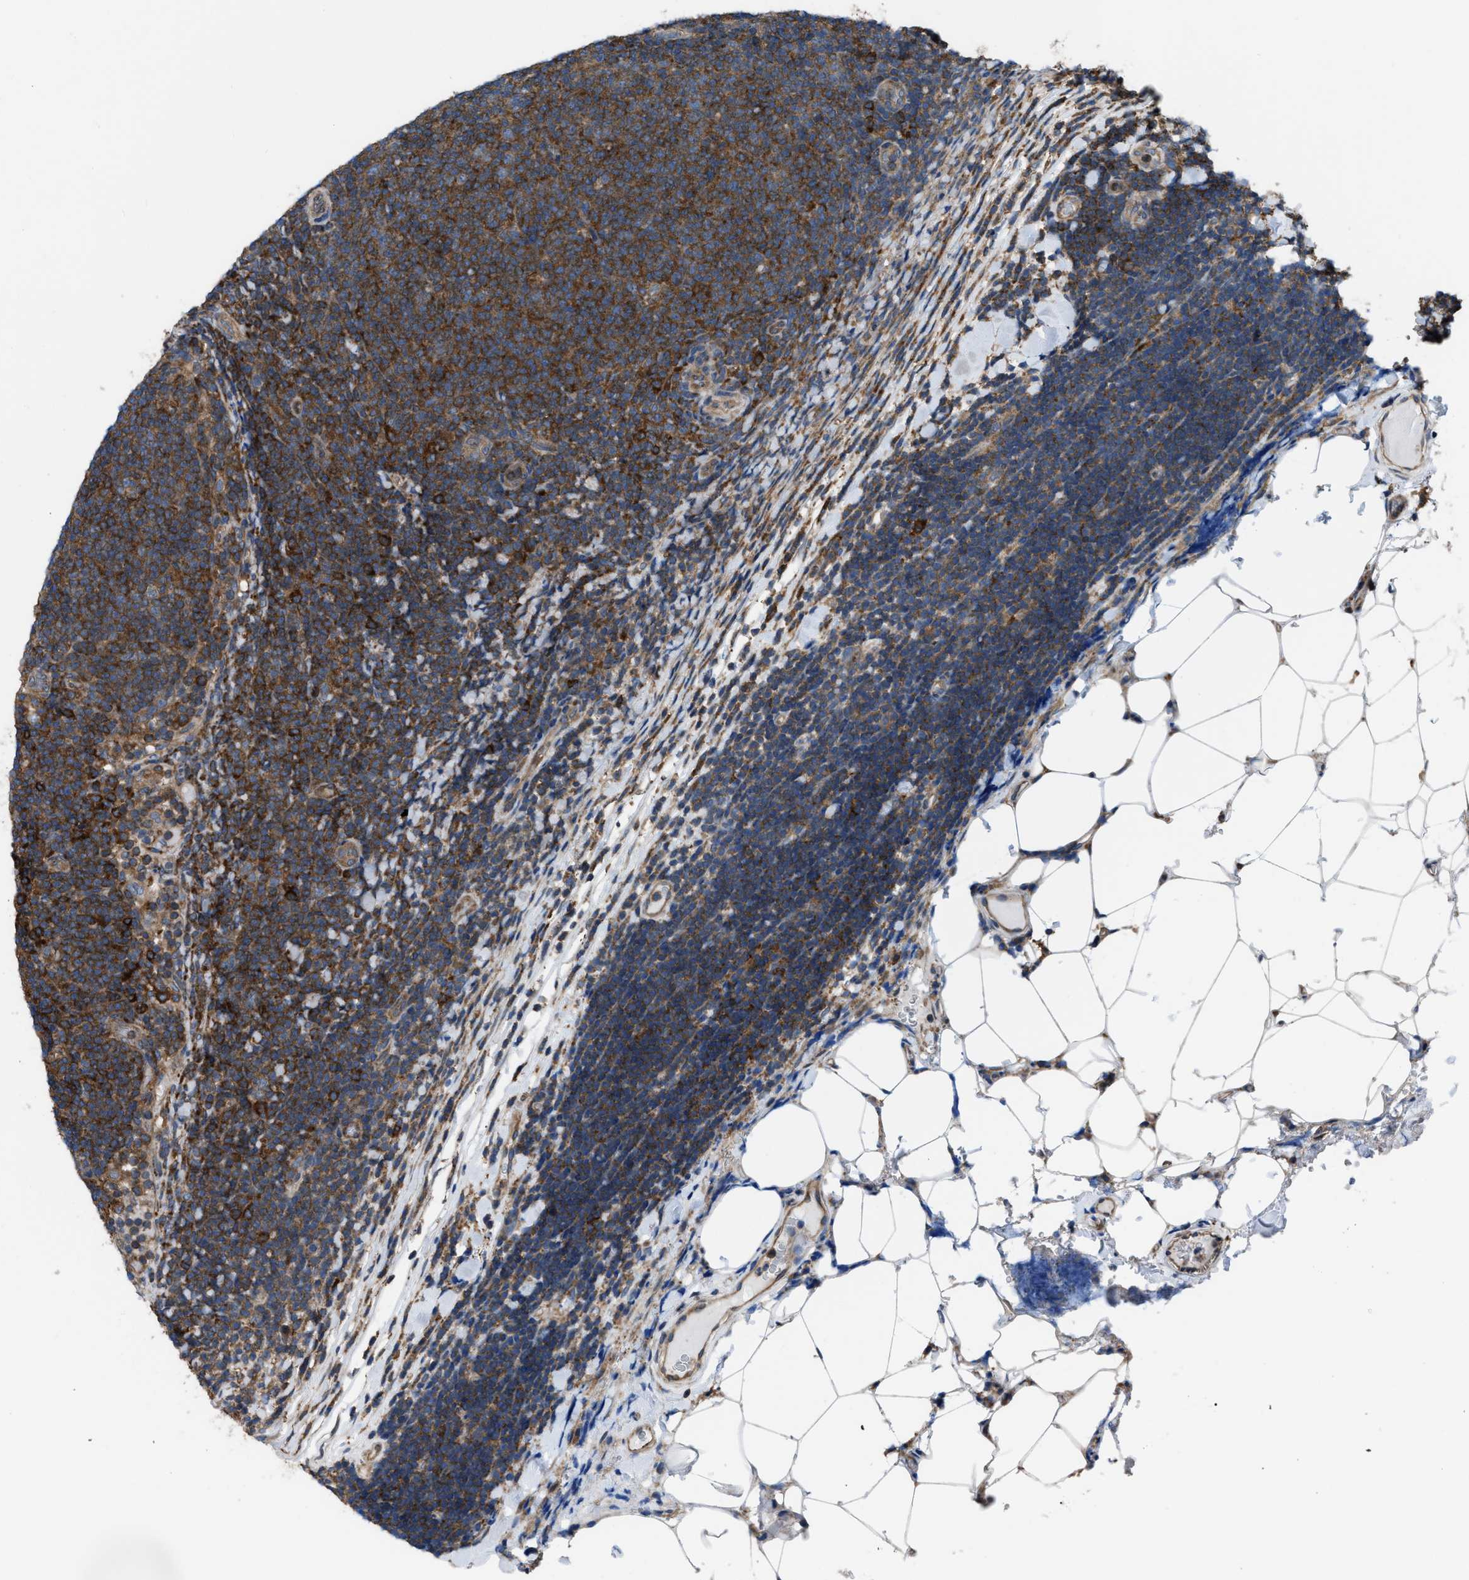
{"staining": {"intensity": "strong", "quantity": ">75%", "location": "cytoplasmic/membranous"}, "tissue": "lymphoma", "cell_type": "Tumor cells", "image_type": "cancer", "snomed": [{"axis": "morphology", "description": "Malignant lymphoma, non-Hodgkin's type, Low grade"}, {"axis": "topography", "description": "Lymph node"}], "caption": "A histopathology image of lymphoma stained for a protein exhibits strong cytoplasmic/membranous brown staining in tumor cells. Using DAB (3,3'-diaminobenzidine) (brown) and hematoxylin (blue) stains, captured at high magnification using brightfield microscopy.", "gene": "MYO18A", "patient": {"sex": "male", "age": 66}}